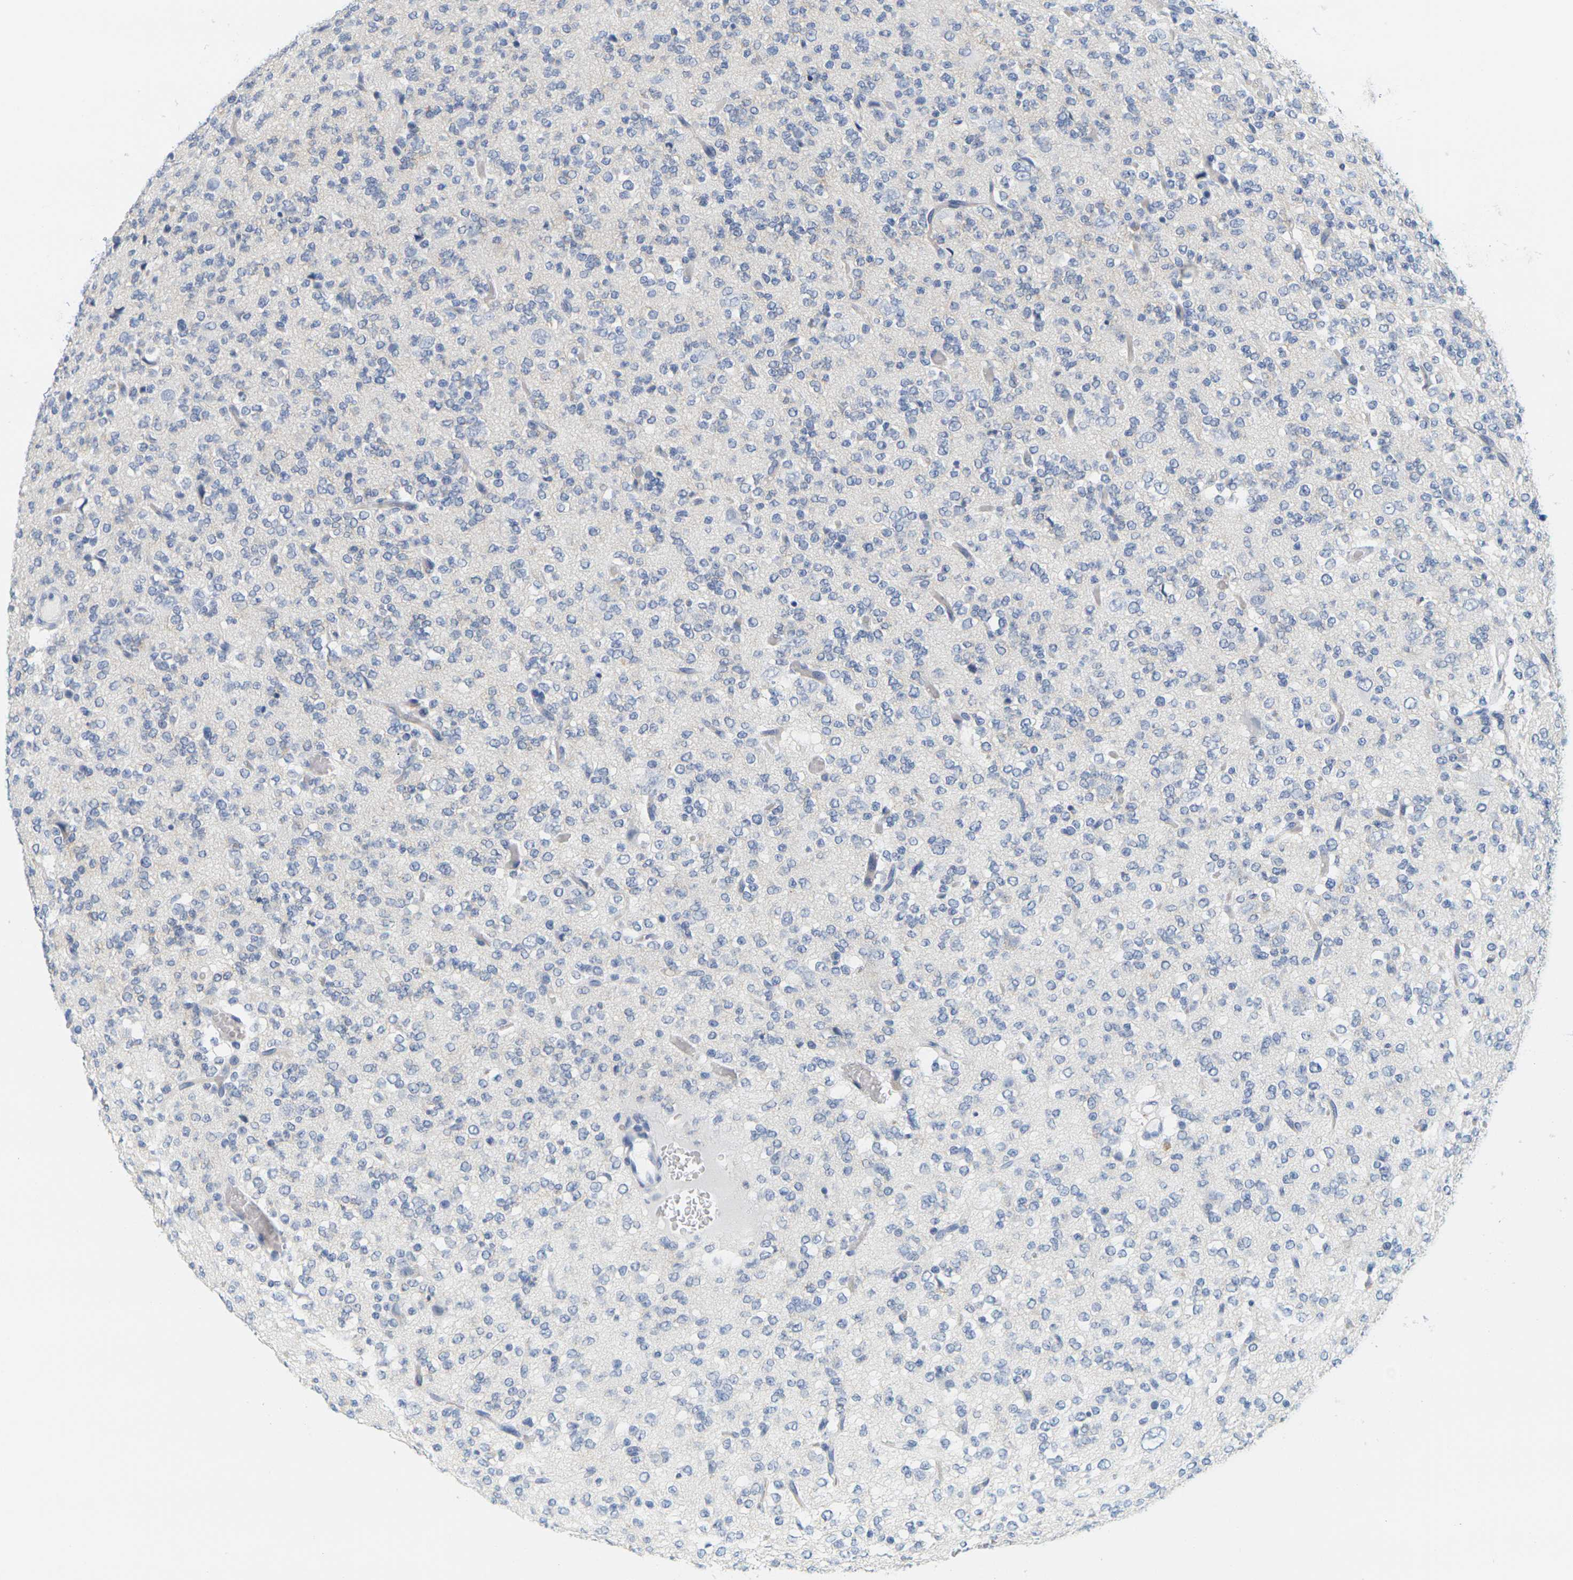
{"staining": {"intensity": "negative", "quantity": "none", "location": "none"}, "tissue": "glioma", "cell_type": "Tumor cells", "image_type": "cancer", "snomed": [{"axis": "morphology", "description": "Glioma, malignant, Low grade"}, {"axis": "topography", "description": "Brain"}], "caption": "A high-resolution micrograph shows immunohistochemistry (IHC) staining of malignant glioma (low-grade), which reveals no significant positivity in tumor cells. (Stains: DAB (3,3'-diaminobenzidine) IHC with hematoxylin counter stain, Microscopy: brightfield microscopy at high magnification).", "gene": "HLA-DOB", "patient": {"sex": "male", "age": 38}}